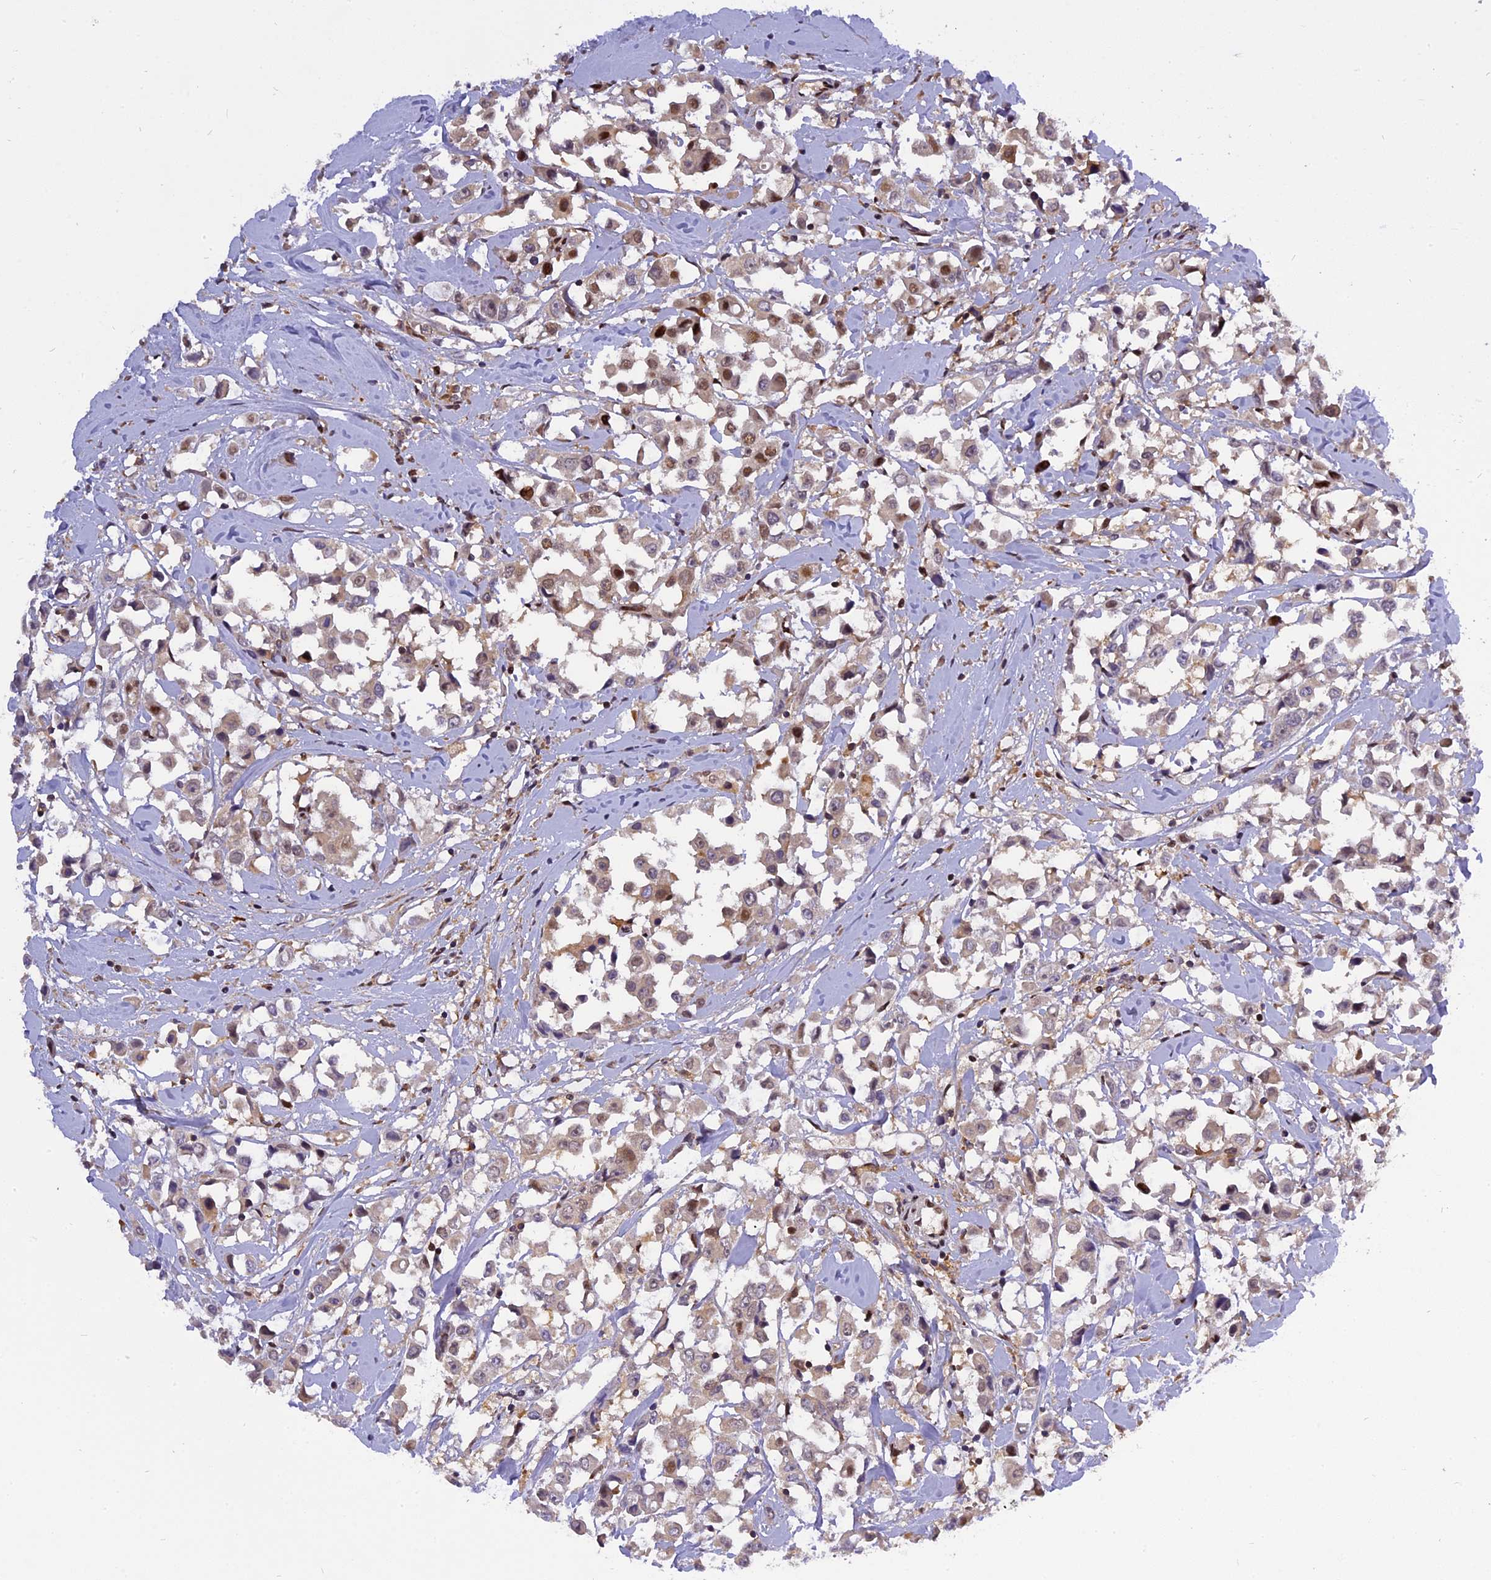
{"staining": {"intensity": "moderate", "quantity": "25%-75%", "location": "nuclear"}, "tissue": "breast cancer", "cell_type": "Tumor cells", "image_type": "cancer", "snomed": [{"axis": "morphology", "description": "Duct carcinoma"}, {"axis": "topography", "description": "Breast"}], "caption": "A medium amount of moderate nuclear expression is seen in approximately 25%-75% of tumor cells in breast intraductal carcinoma tissue. (DAB = brown stain, brightfield microscopy at high magnification).", "gene": "RABGGTA", "patient": {"sex": "female", "age": 61}}